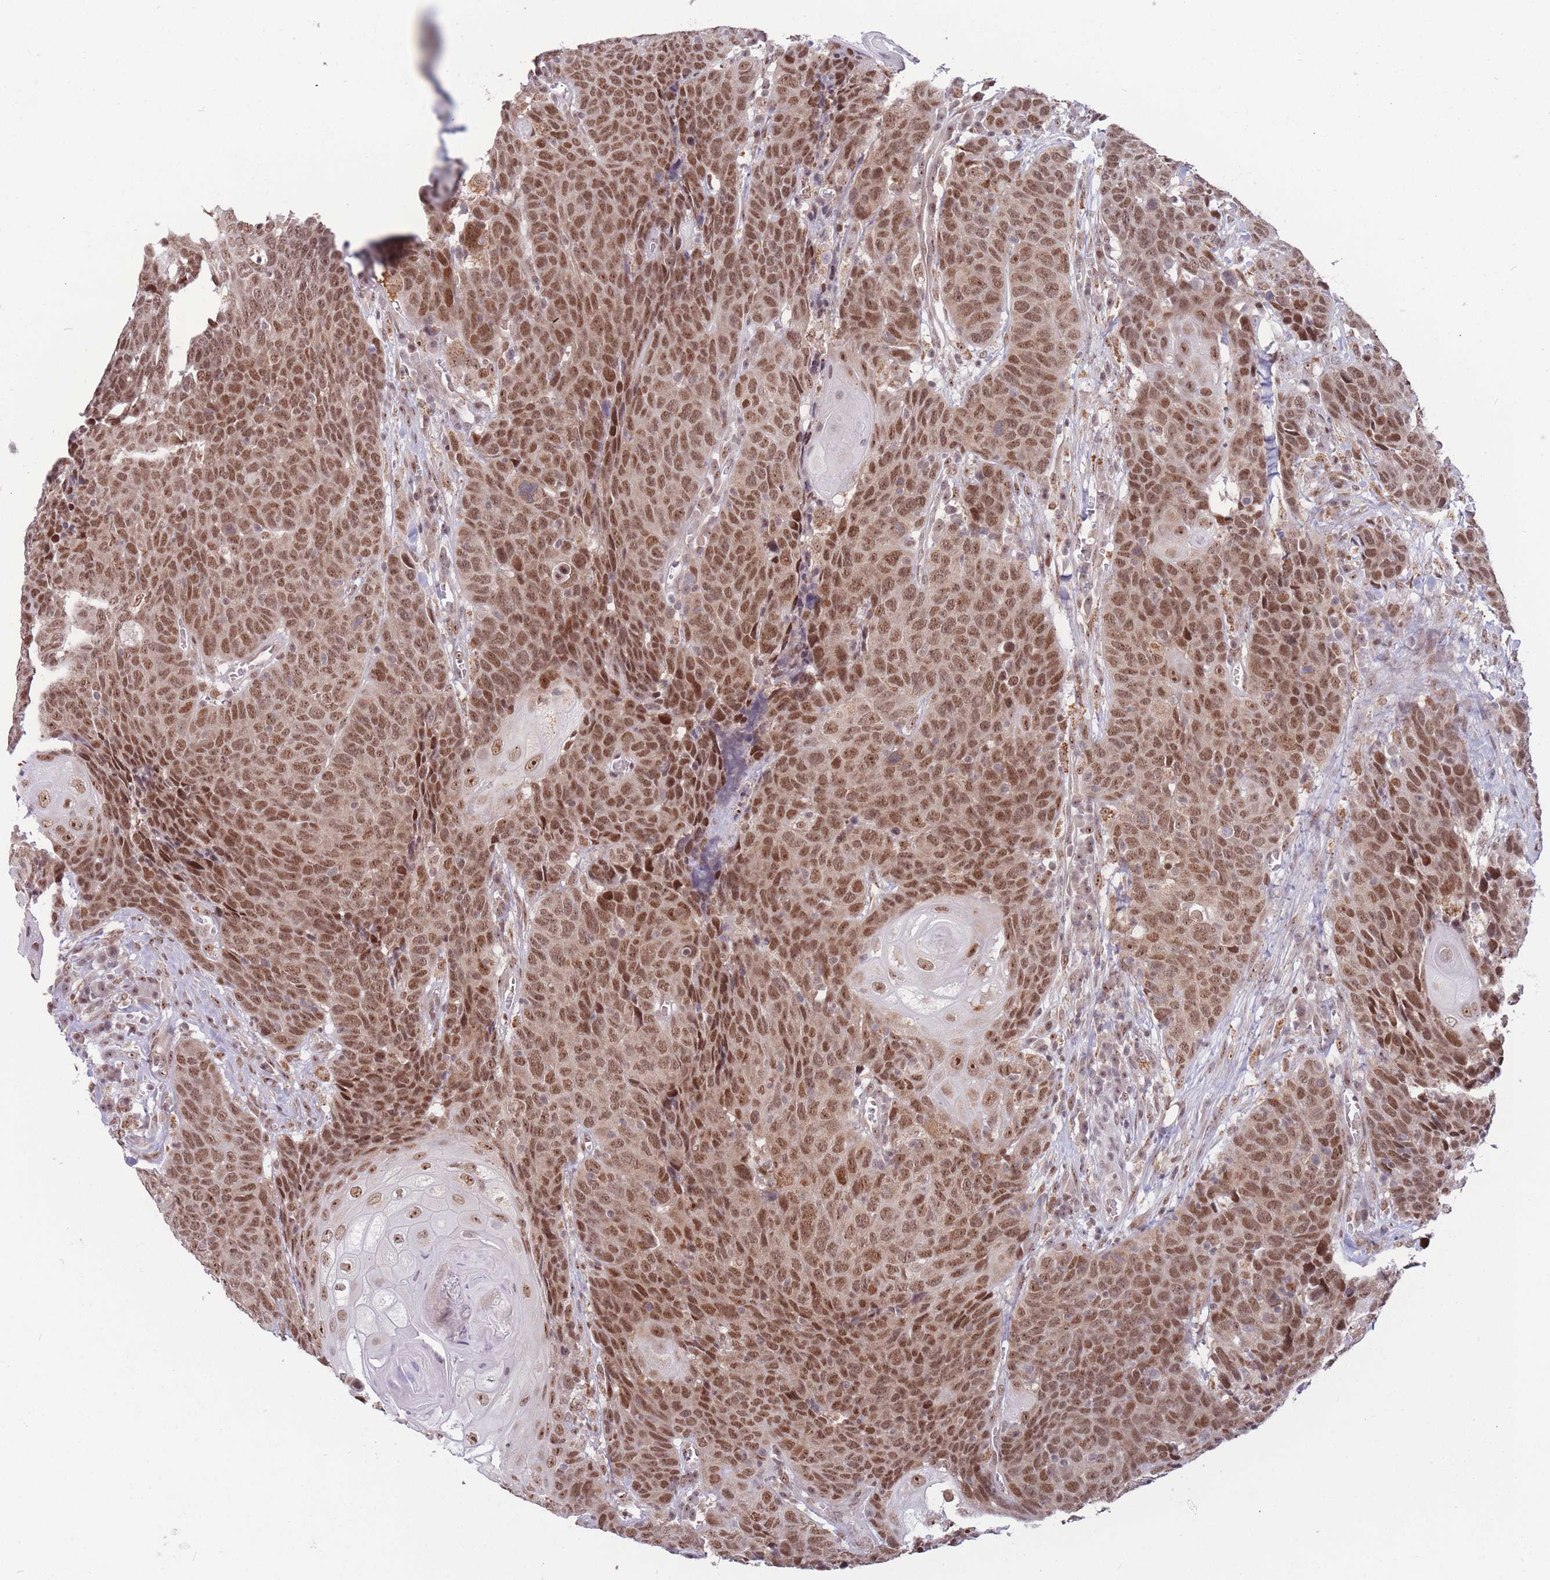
{"staining": {"intensity": "moderate", "quantity": ">75%", "location": "nuclear"}, "tissue": "head and neck cancer", "cell_type": "Tumor cells", "image_type": "cancer", "snomed": [{"axis": "morphology", "description": "Squamous cell carcinoma, NOS"}, {"axis": "topography", "description": "Head-Neck"}], "caption": "Protein expression analysis of human head and neck cancer (squamous cell carcinoma) reveals moderate nuclear staining in about >75% of tumor cells. (Stains: DAB in brown, nuclei in blue, Microscopy: brightfield microscopy at high magnification).", "gene": "TARBP2", "patient": {"sex": "male", "age": 66}}